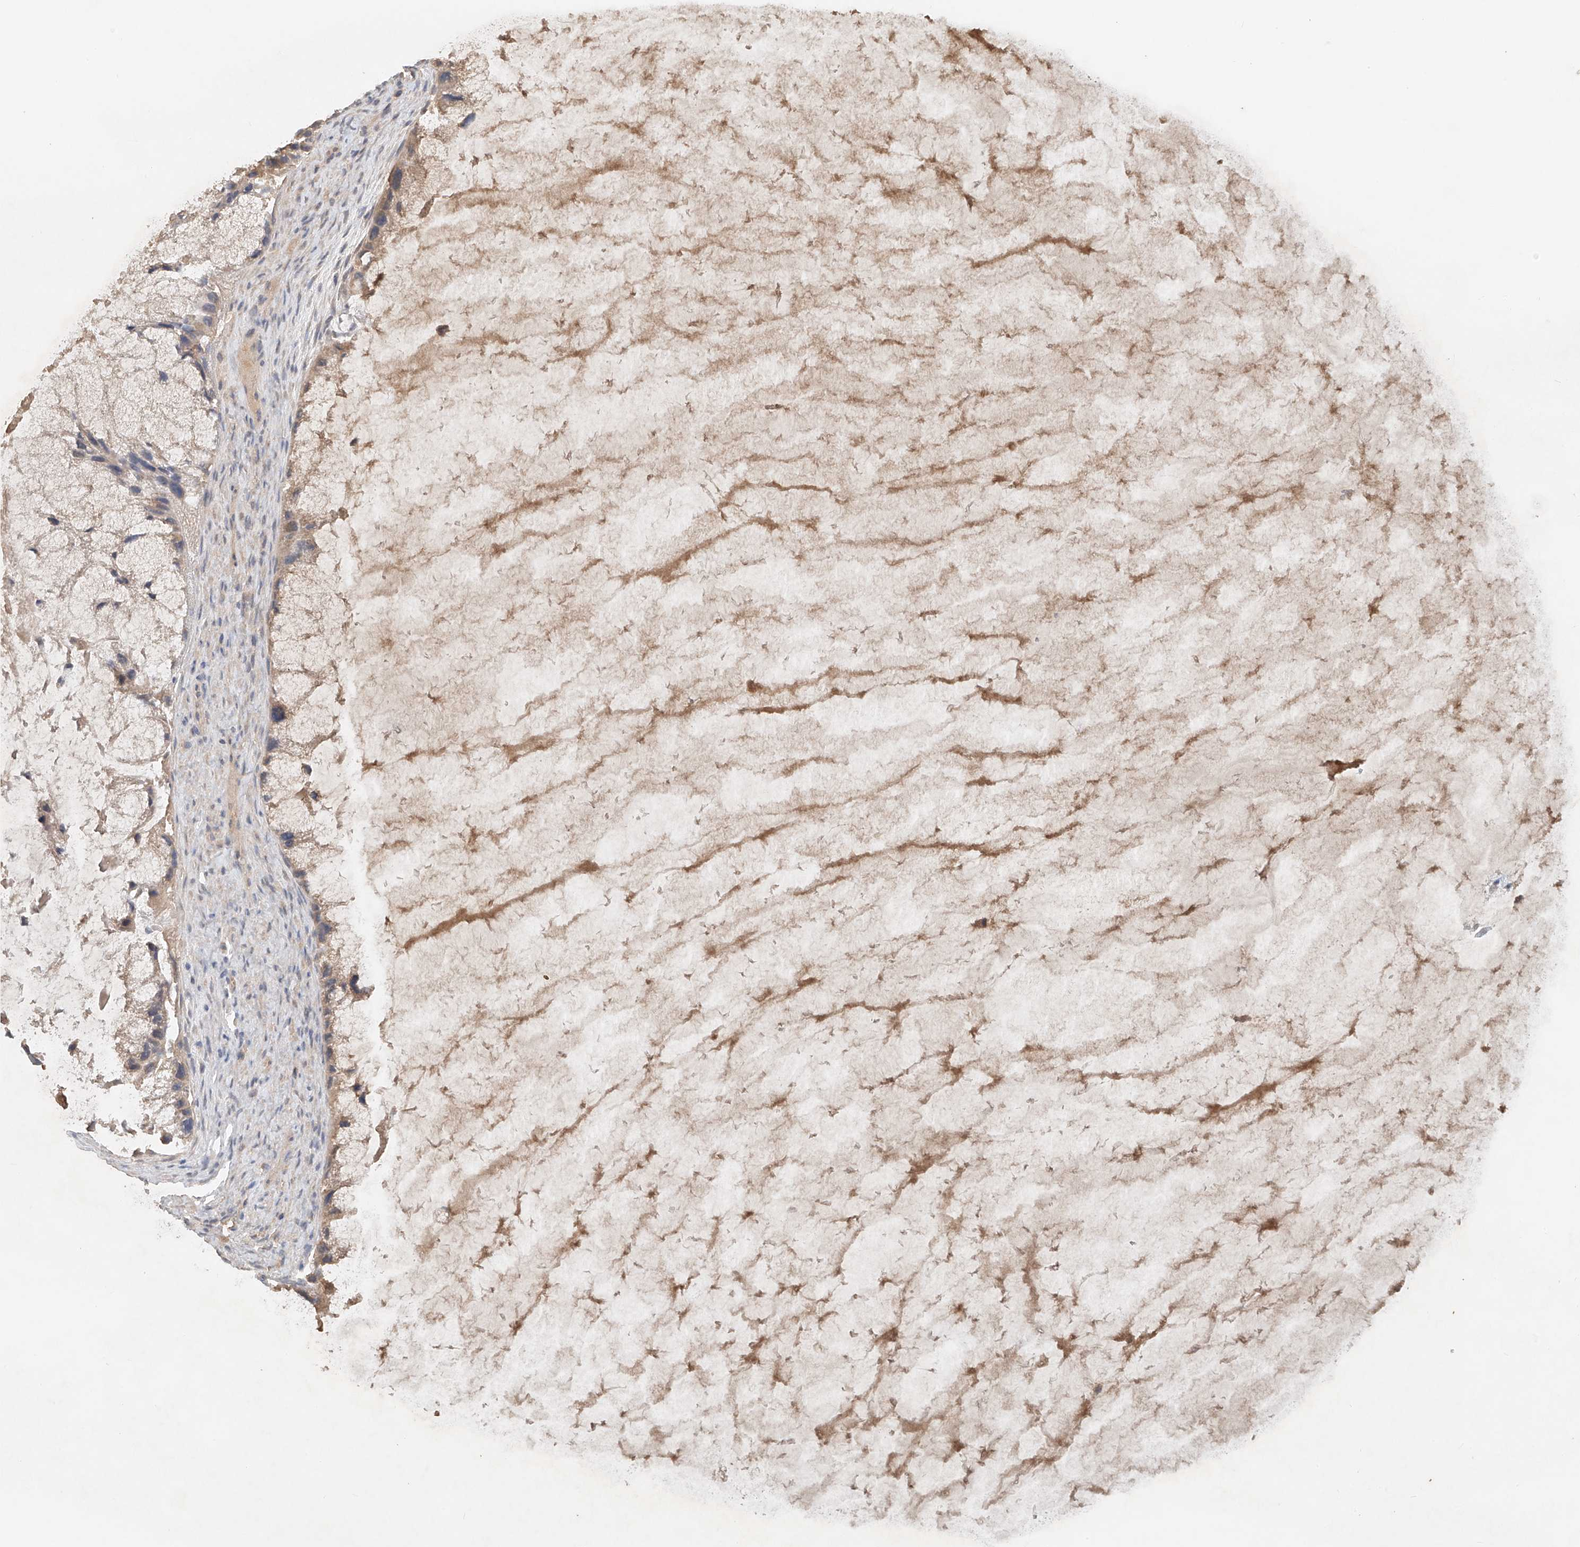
{"staining": {"intensity": "weak", "quantity": "25%-75%", "location": "cytoplasmic/membranous"}, "tissue": "ovarian cancer", "cell_type": "Tumor cells", "image_type": "cancer", "snomed": [{"axis": "morphology", "description": "Cystadenocarcinoma, mucinous, NOS"}, {"axis": "topography", "description": "Ovary"}], "caption": "Immunohistochemical staining of mucinous cystadenocarcinoma (ovarian) displays low levels of weak cytoplasmic/membranous protein positivity in about 25%-75% of tumor cells.", "gene": "GNB1L", "patient": {"sex": "female", "age": 37}}